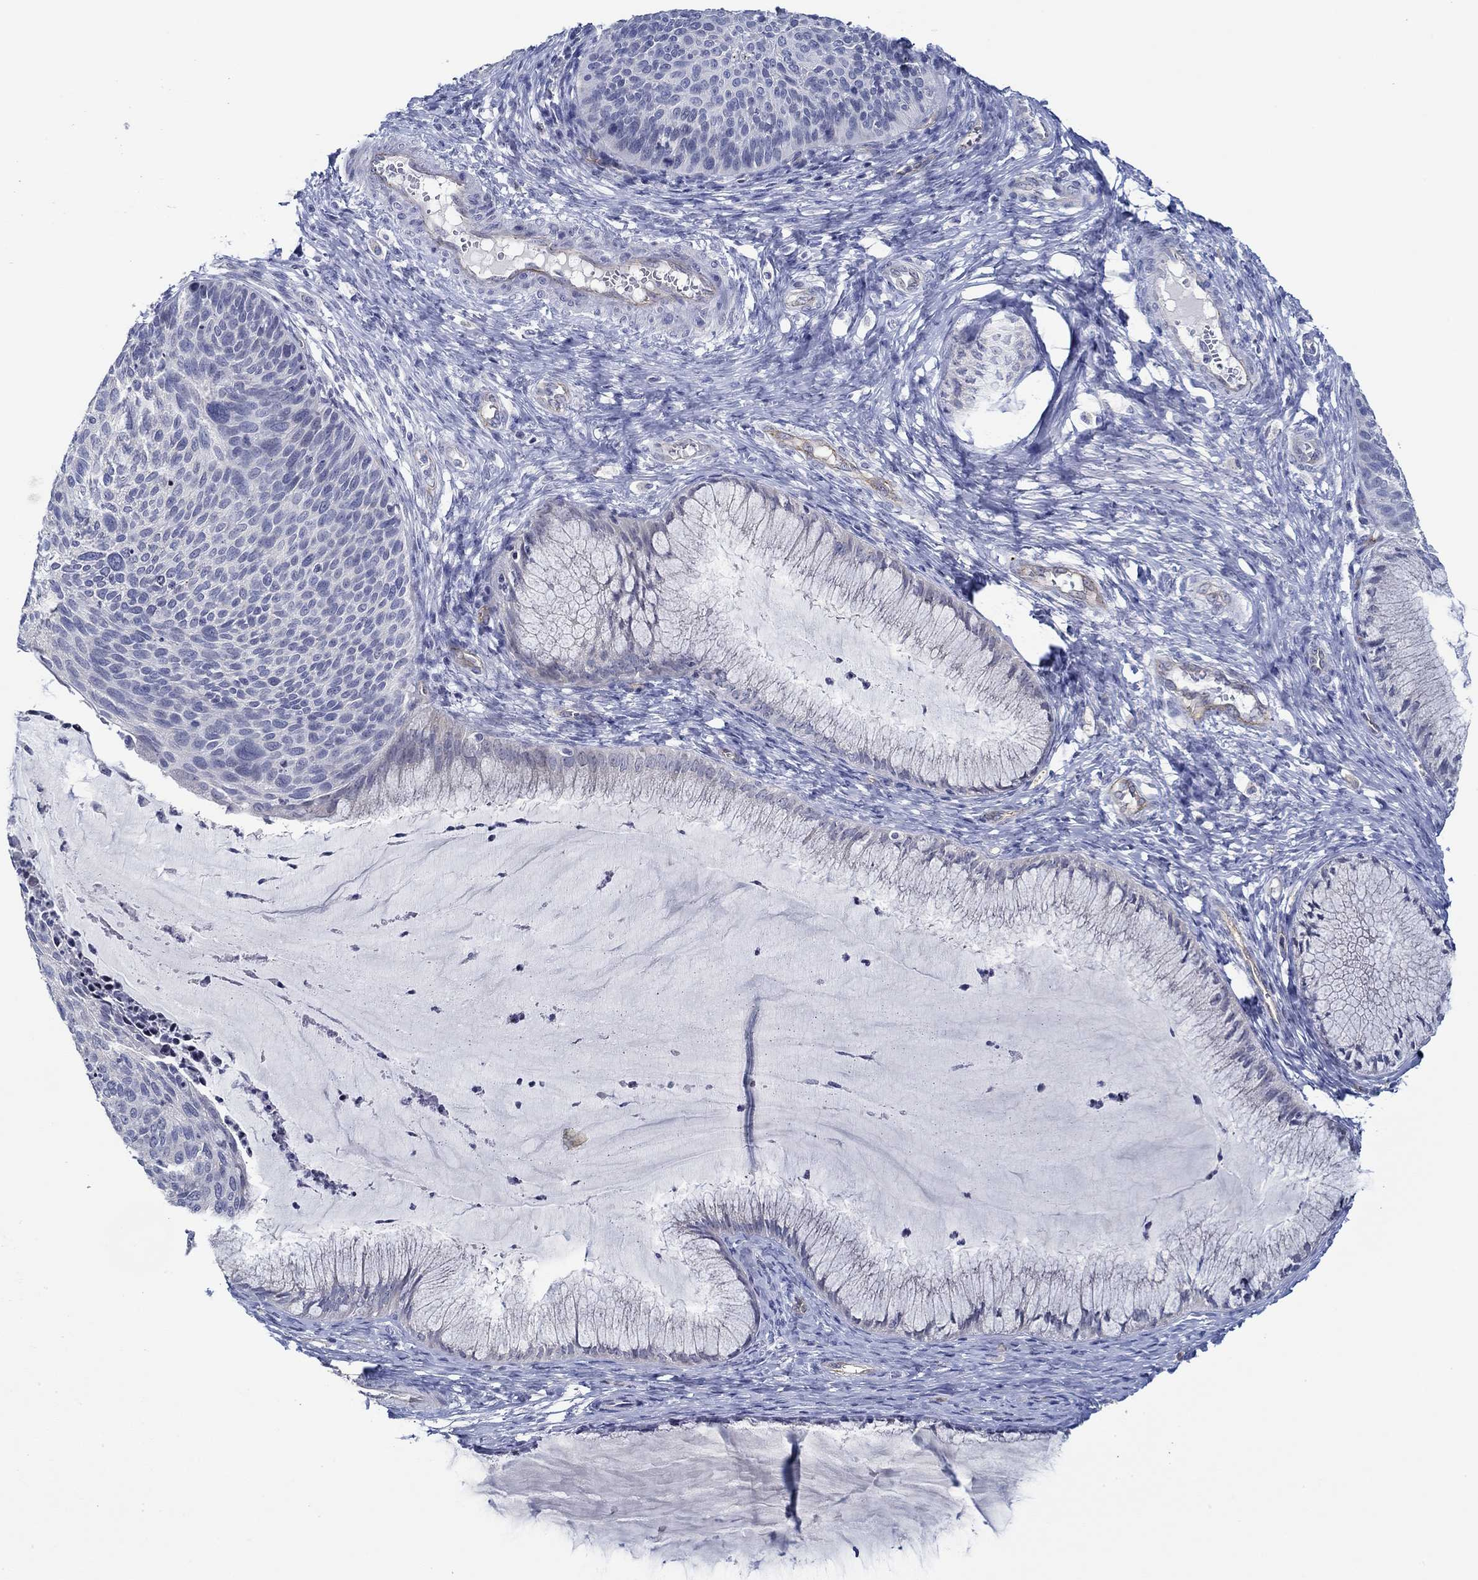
{"staining": {"intensity": "negative", "quantity": "none", "location": "none"}, "tissue": "cervical cancer", "cell_type": "Tumor cells", "image_type": "cancer", "snomed": [{"axis": "morphology", "description": "Squamous cell carcinoma, NOS"}, {"axis": "topography", "description": "Cervix"}], "caption": "Cervical cancer (squamous cell carcinoma) was stained to show a protein in brown. There is no significant staining in tumor cells. Brightfield microscopy of immunohistochemistry (IHC) stained with DAB (3,3'-diaminobenzidine) (brown) and hematoxylin (blue), captured at high magnification.", "gene": "GJA5", "patient": {"sex": "female", "age": 36}}